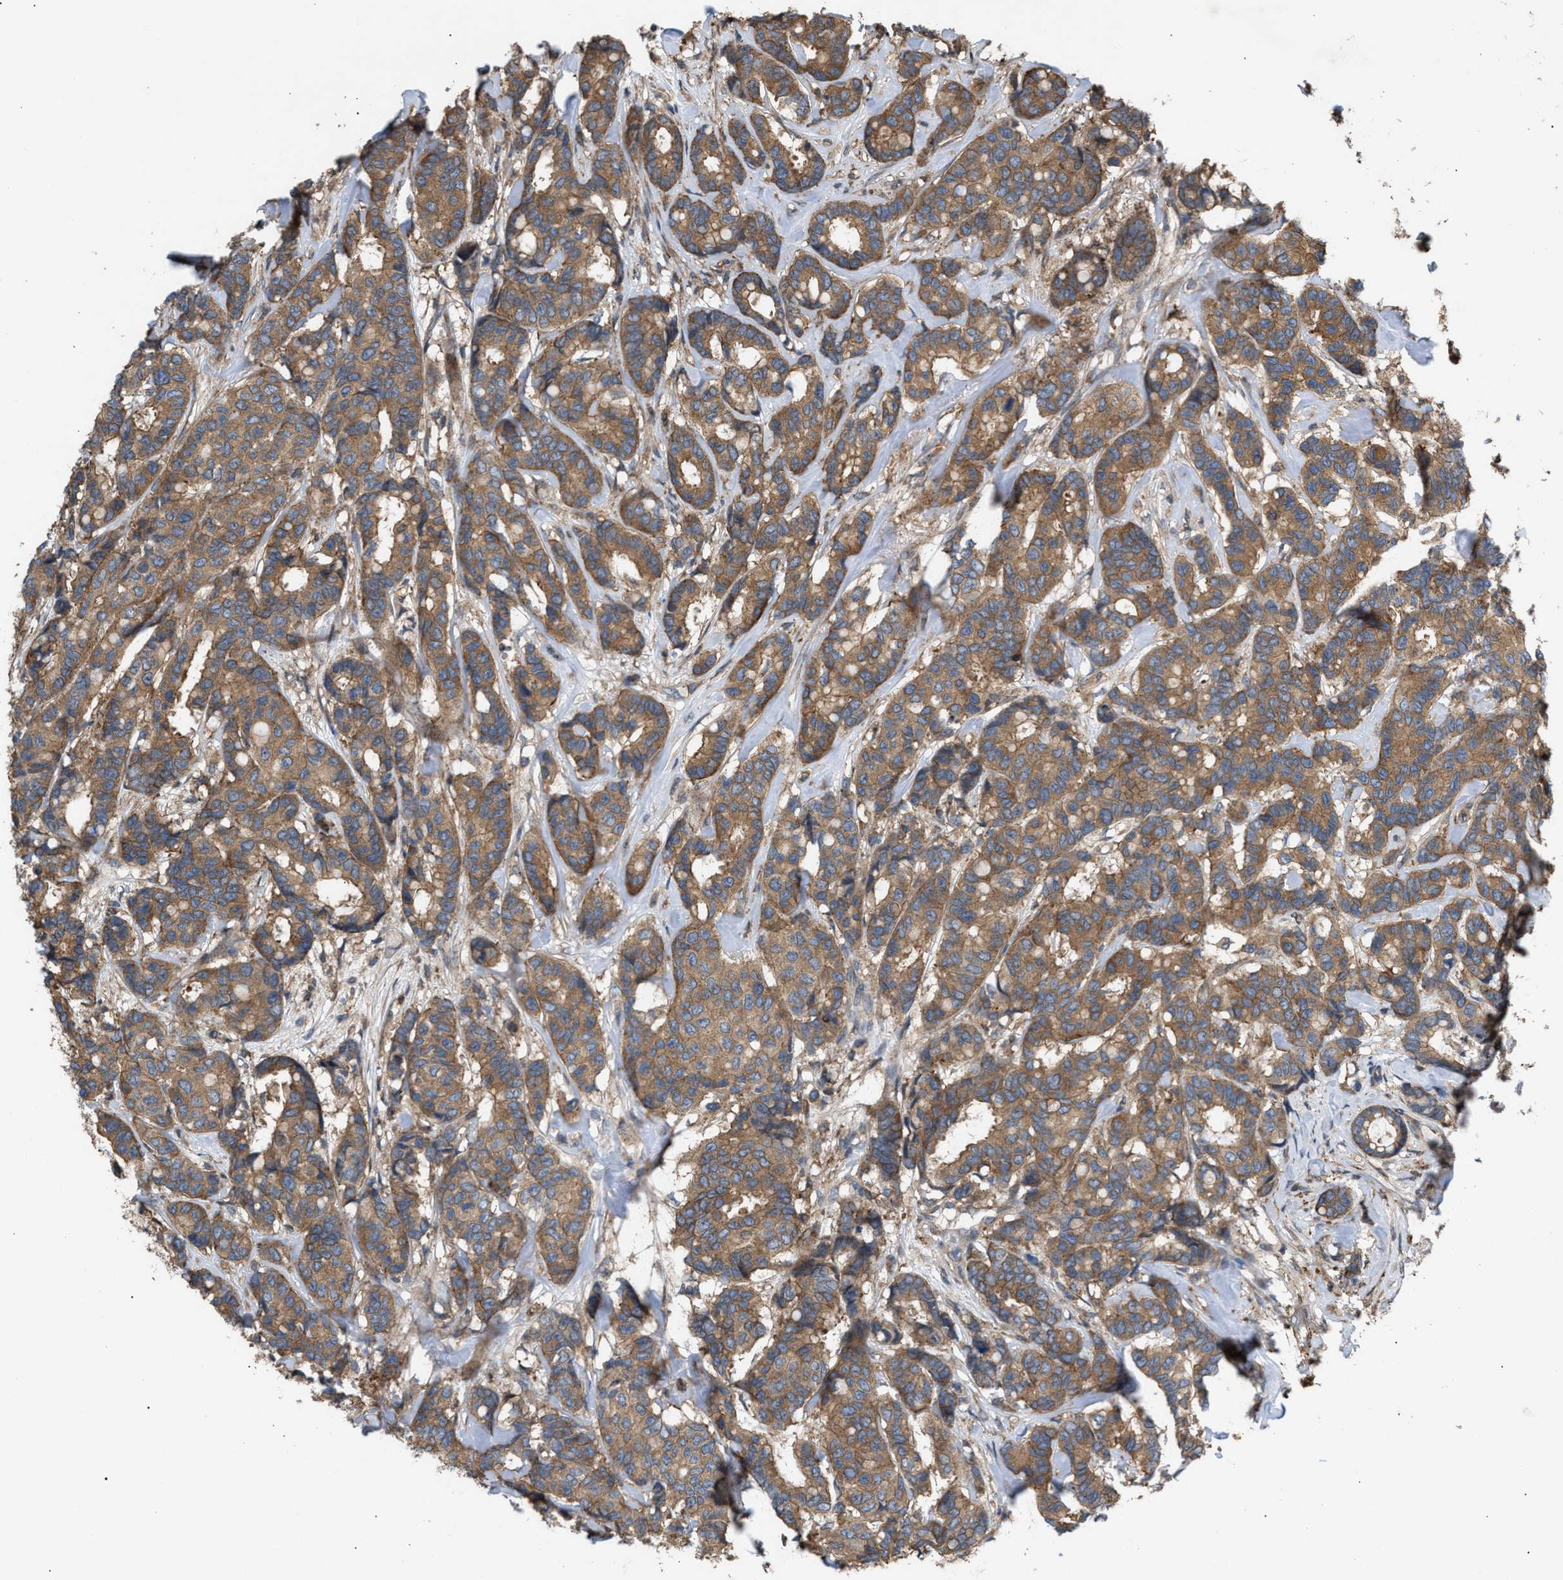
{"staining": {"intensity": "moderate", "quantity": ">75%", "location": "cytoplasmic/membranous"}, "tissue": "breast cancer", "cell_type": "Tumor cells", "image_type": "cancer", "snomed": [{"axis": "morphology", "description": "Duct carcinoma"}, {"axis": "topography", "description": "Breast"}], "caption": "Brown immunohistochemical staining in human intraductal carcinoma (breast) shows moderate cytoplasmic/membranous positivity in about >75% of tumor cells.", "gene": "GCC1", "patient": {"sex": "female", "age": 87}}